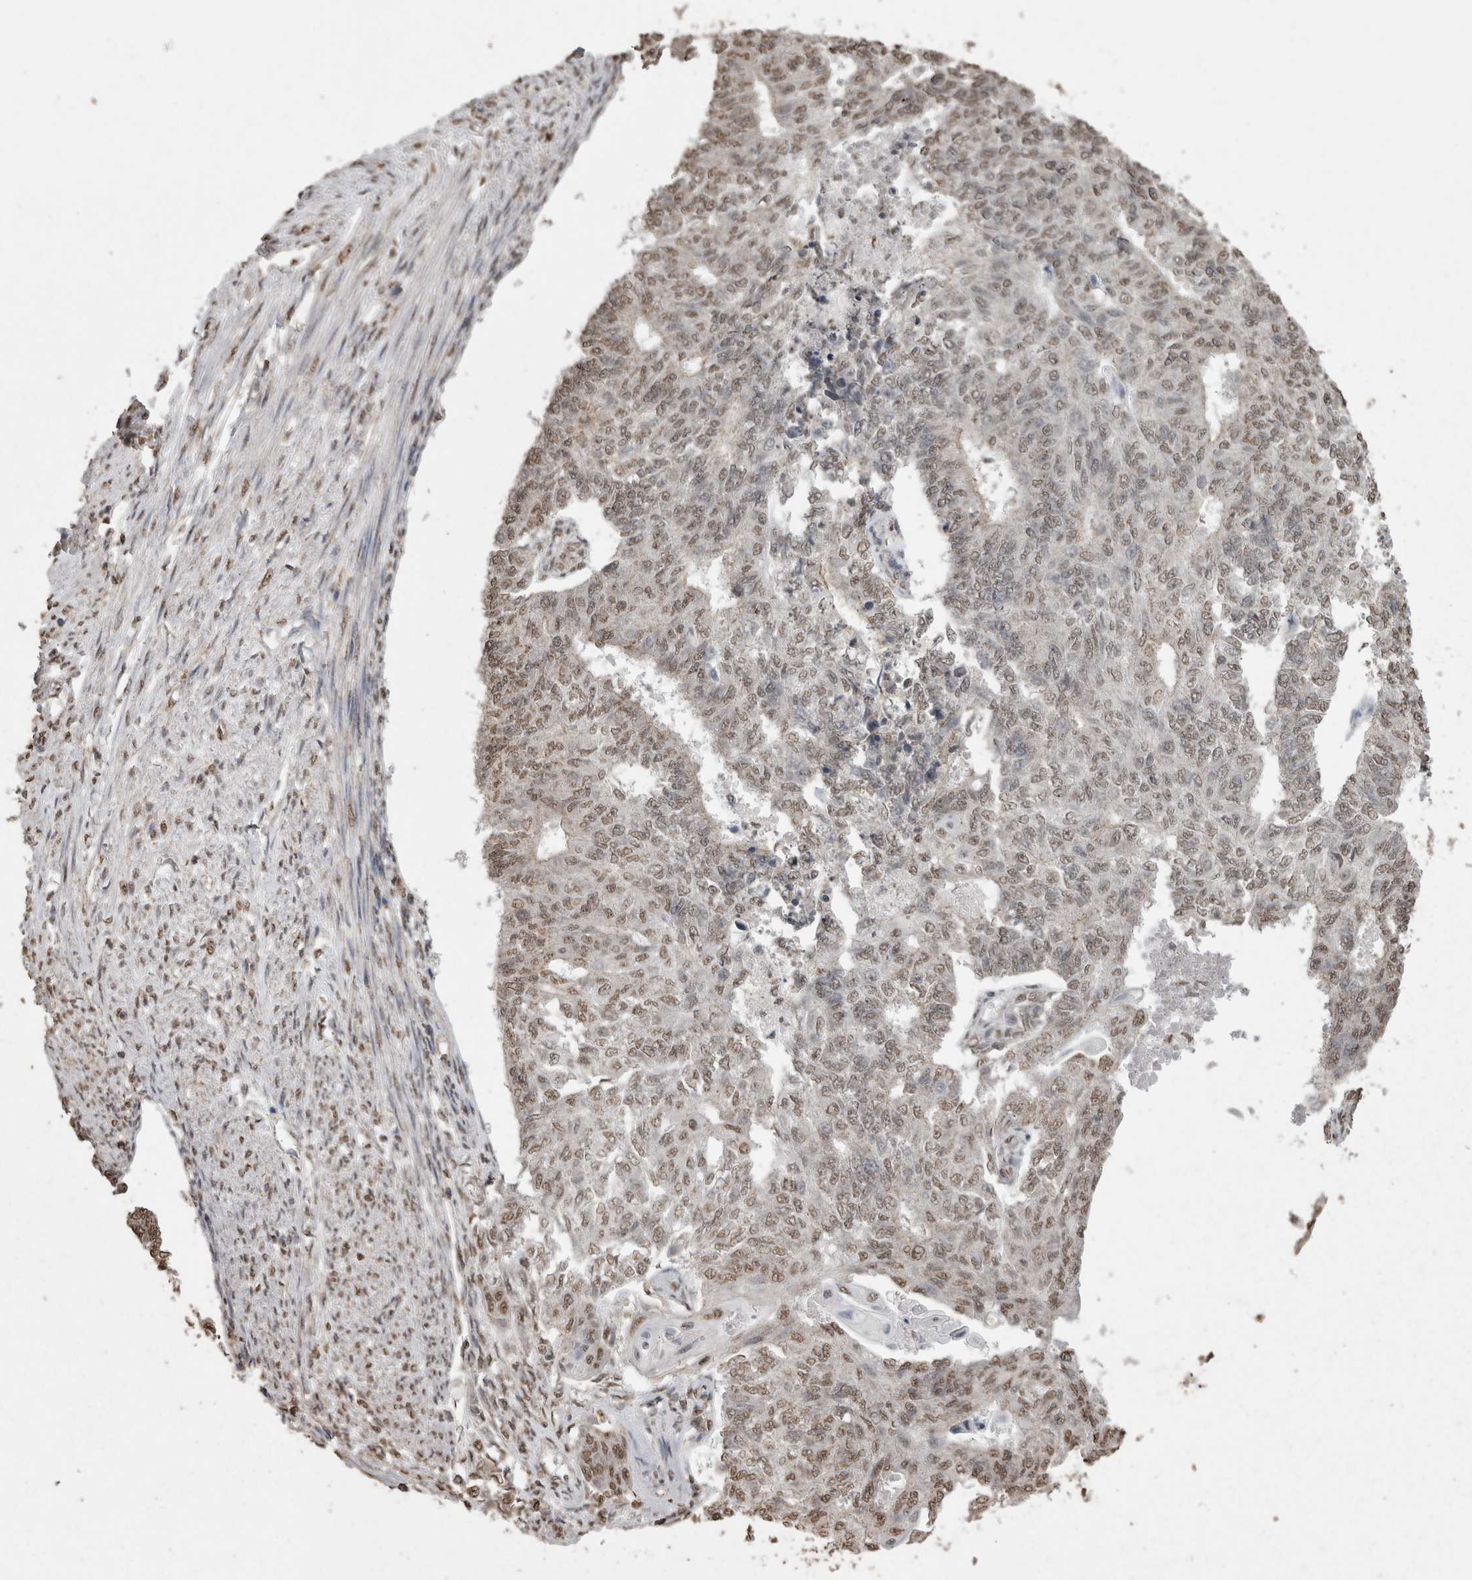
{"staining": {"intensity": "weak", "quantity": ">75%", "location": "nuclear"}, "tissue": "endometrial cancer", "cell_type": "Tumor cells", "image_type": "cancer", "snomed": [{"axis": "morphology", "description": "Adenocarcinoma, NOS"}, {"axis": "topography", "description": "Endometrium"}], "caption": "Immunohistochemical staining of human endometrial cancer reveals low levels of weak nuclear positivity in approximately >75% of tumor cells.", "gene": "SMAD7", "patient": {"sex": "female", "age": 32}}